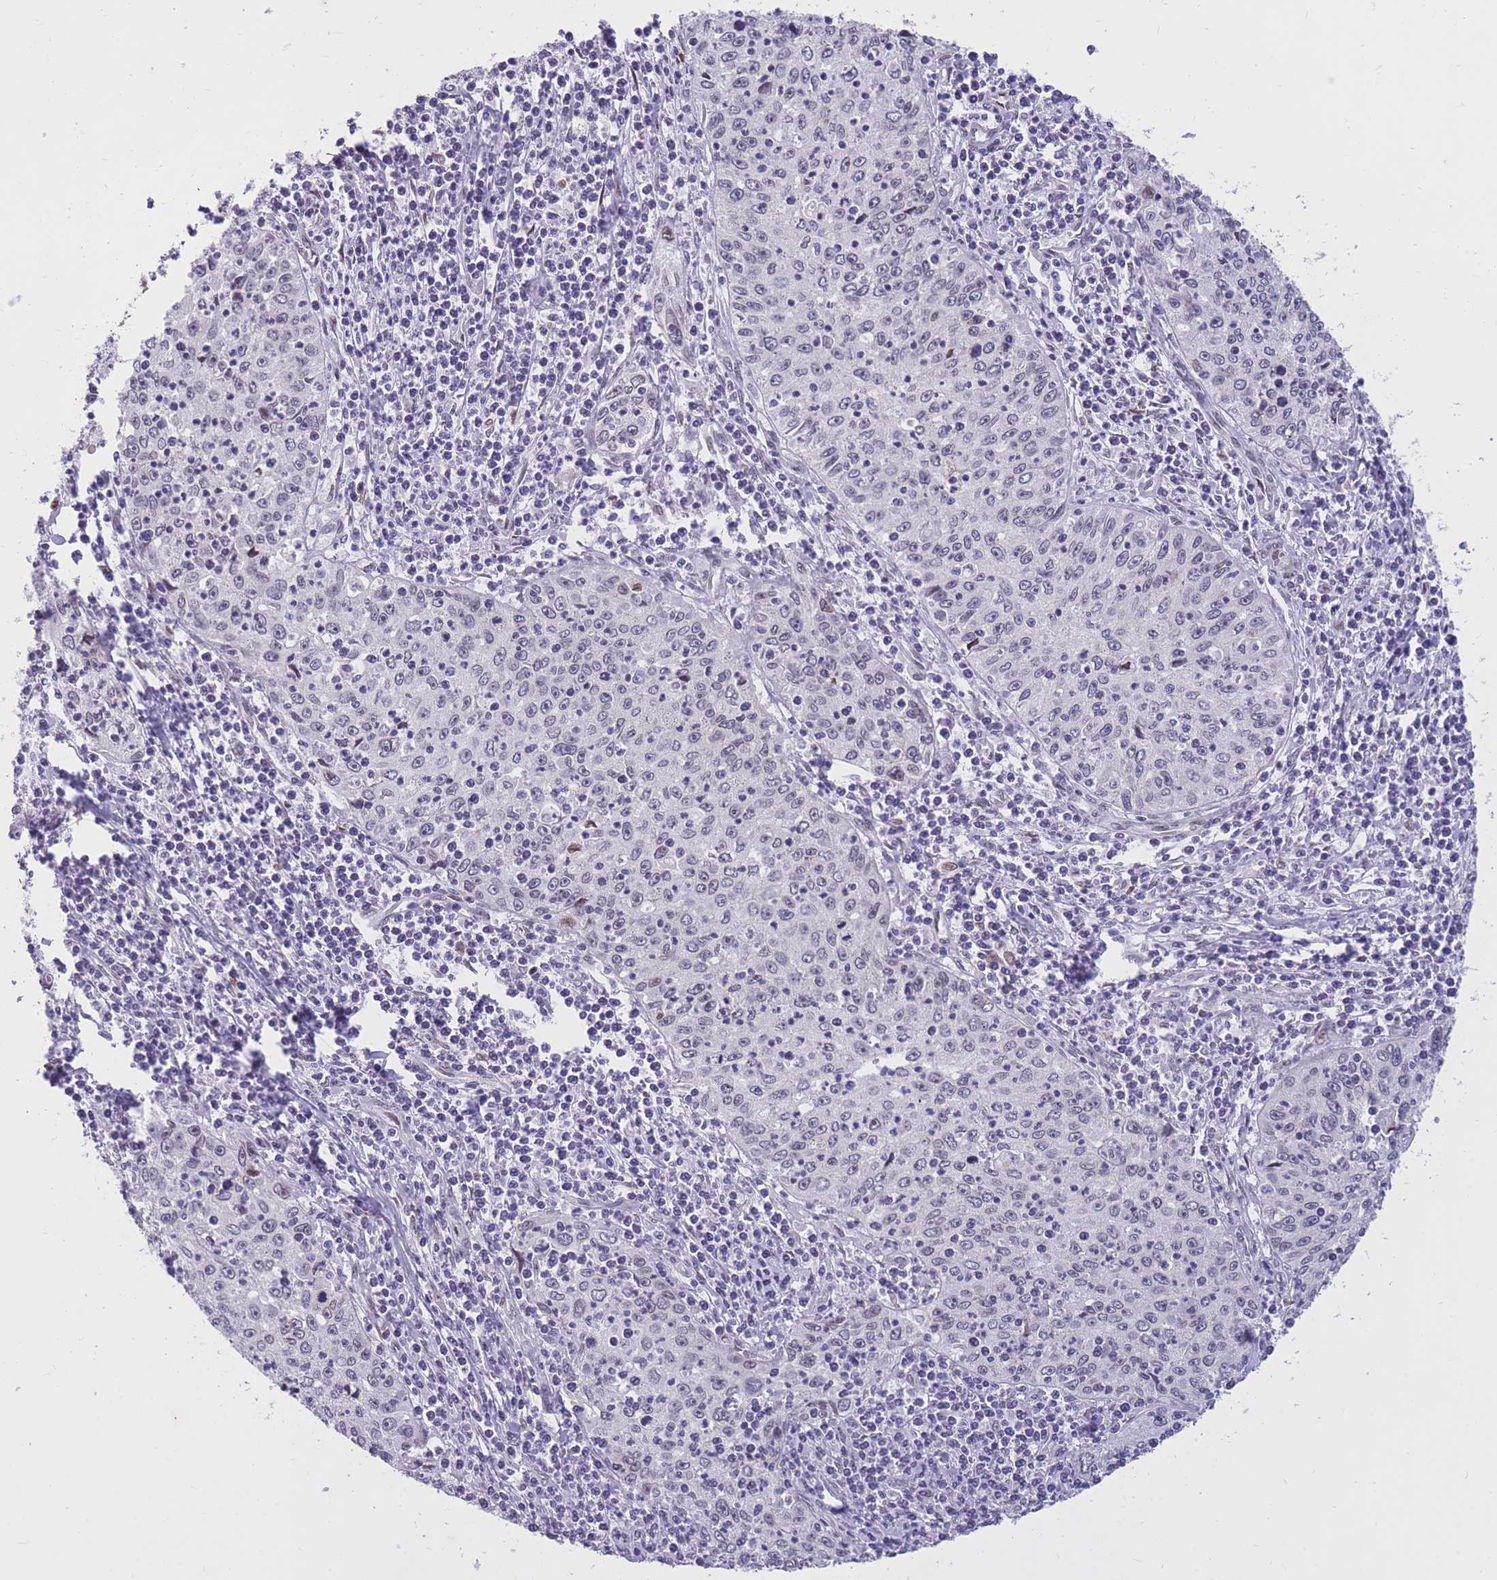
{"staining": {"intensity": "negative", "quantity": "none", "location": "none"}, "tissue": "cervical cancer", "cell_type": "Tumor cells", "image_type": "cancer", "snomed": [{"axis": "morphology", "description": "Squamous cell carcinoma, NOS"}, {"axis": "topography", "description": "Cervix"}], "caption": "Immunohistochemistry of human squamous cell carcinoma (cervical) demonstrates no staining in tumor cells.", "gene": "HOOK2", "patient": {"sex": "female", "age": 30}}